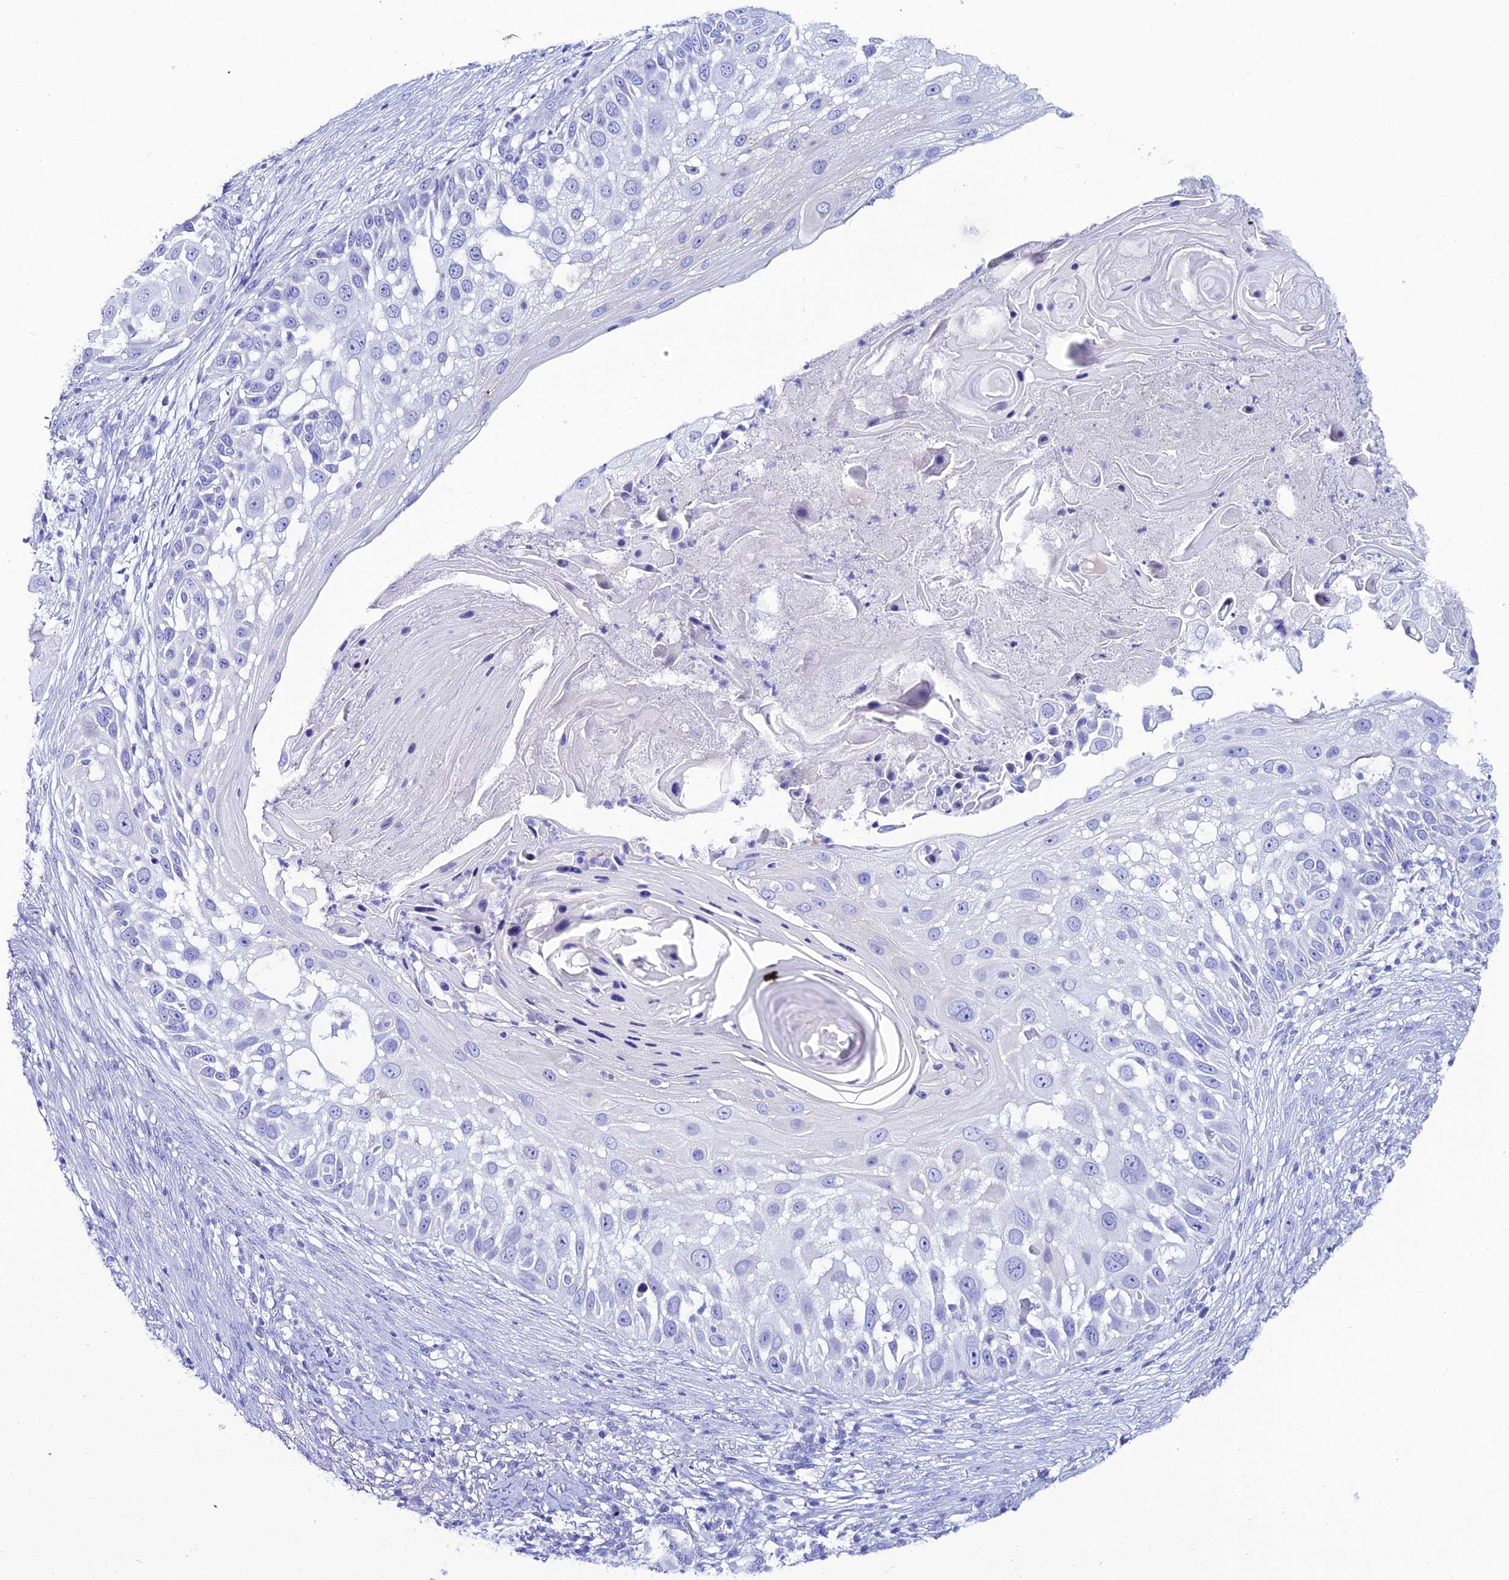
{"staining": {"intensity": "negative", "quantity": "none", "location": "none"}, "tissue": "skin cancer", "cell_type": "Tumor cells", "image_type": "cancer", "snomed": [{"axis": "morphology", "description": "Squamous cell carcinoma, NOS"}, {"axis": "topography", "description": "Skin"}], "caption": "Squamous cell carcinoma (skin) was stained to show a protein in brown. There is no significant positivity in tumor cells. (Brightfield microscopy of DAB IHC at high magnification).", "gene": "OR4D5", "patient": {"sex": "female", "age": 44}}